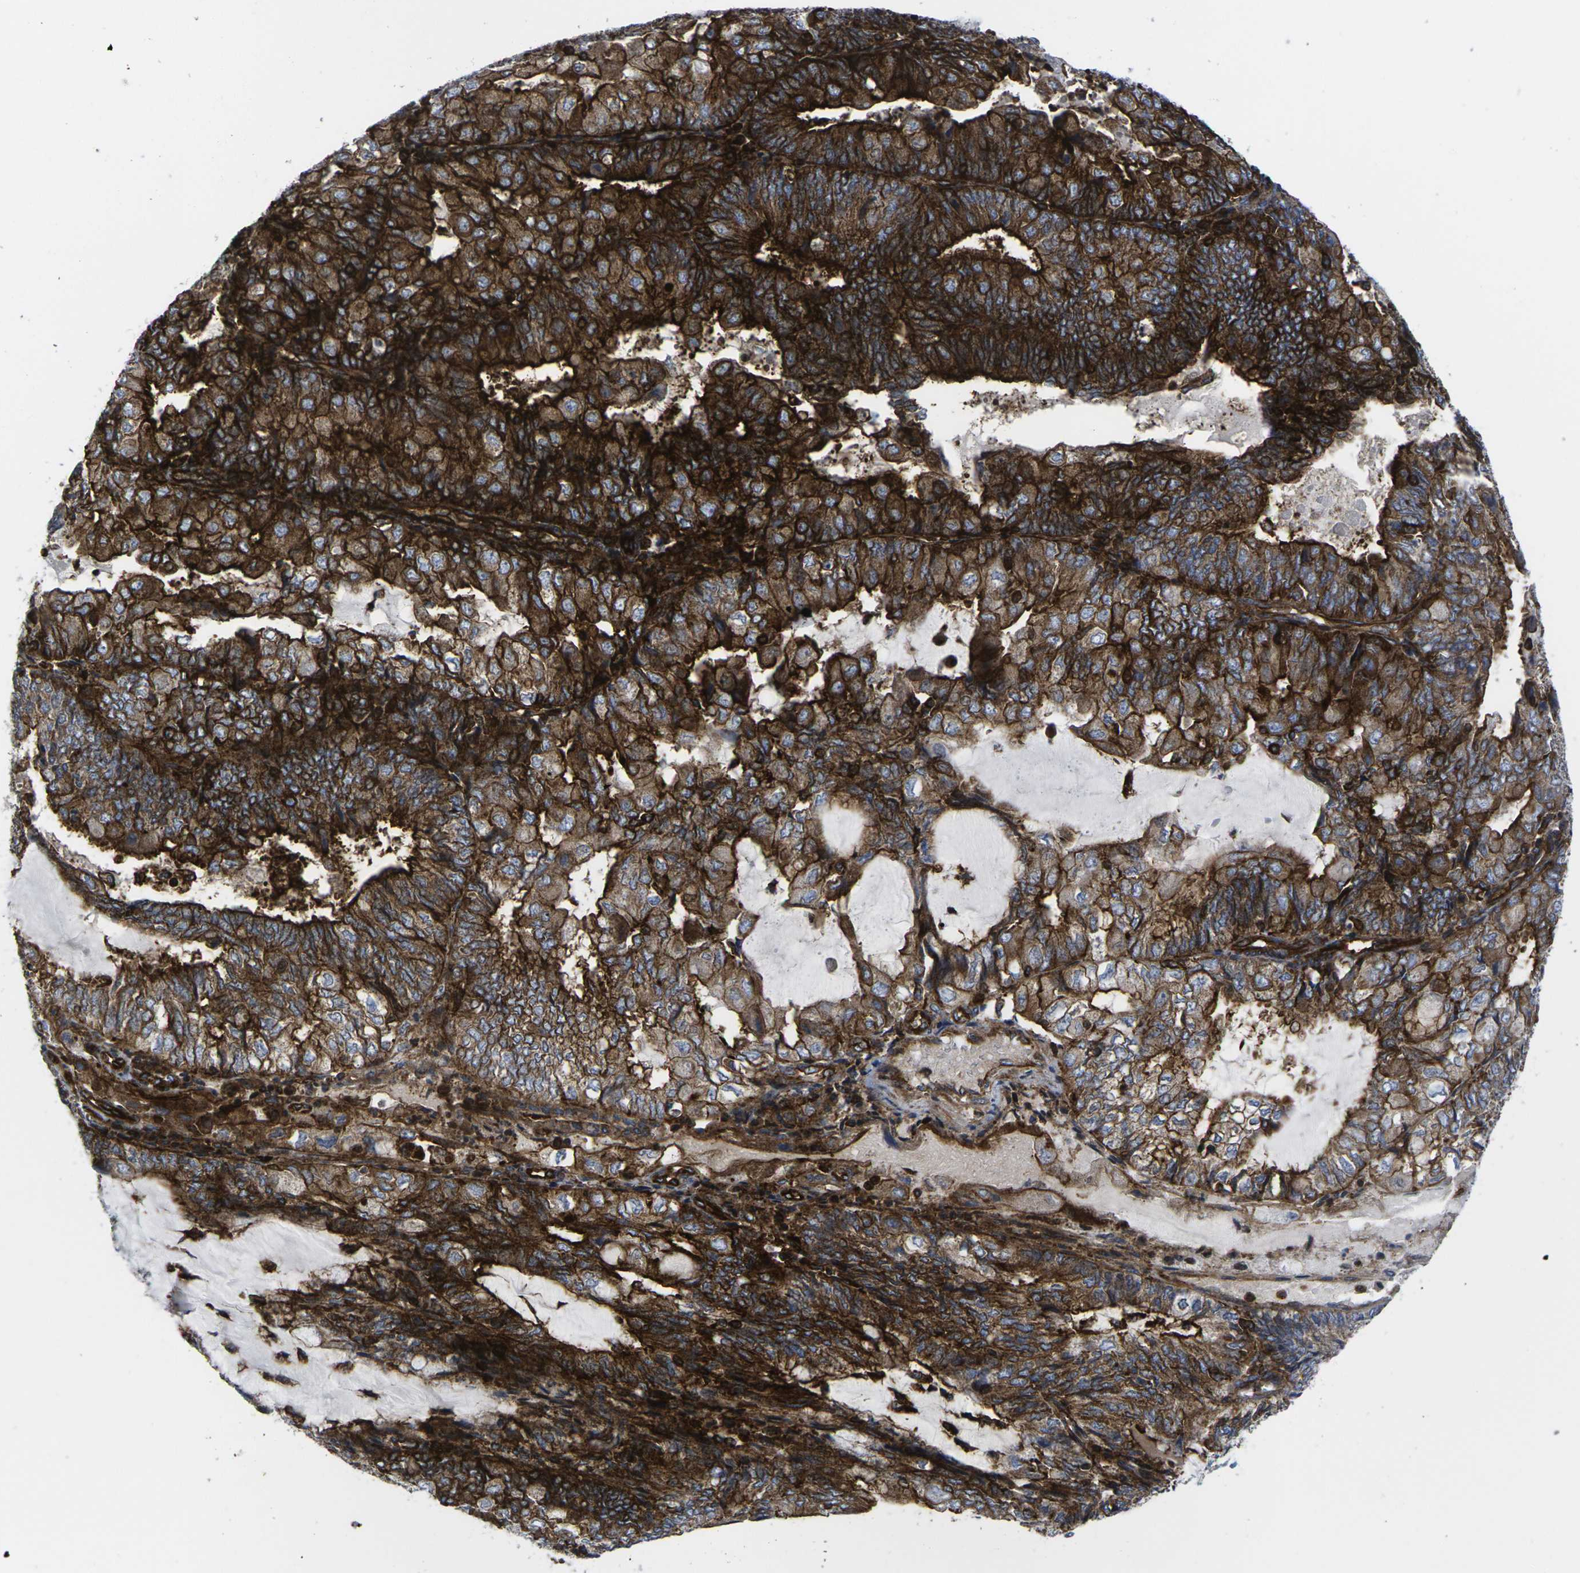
{"staining": {"intensity": "strong", "quantity": ">75%", "location": "cytoplasmic/membranous"}, "tissue": "endometrial cancer", "cell_type": "Tumor cells", "image_type": "cancer", "snomed": [{"axis": "morphology", "description": "Adenocarcinoma, NOS"}, {"axis": "topography", "description": "Endometrium"}], "caption": "Protein expression analysis of adenocarcinoma (endometrial) shows strong cytoplasmic/membranous staining in about >75% of tumor cells.", "gene": "IQGAP1", "patient": {"sex": "female", "age": 81}}